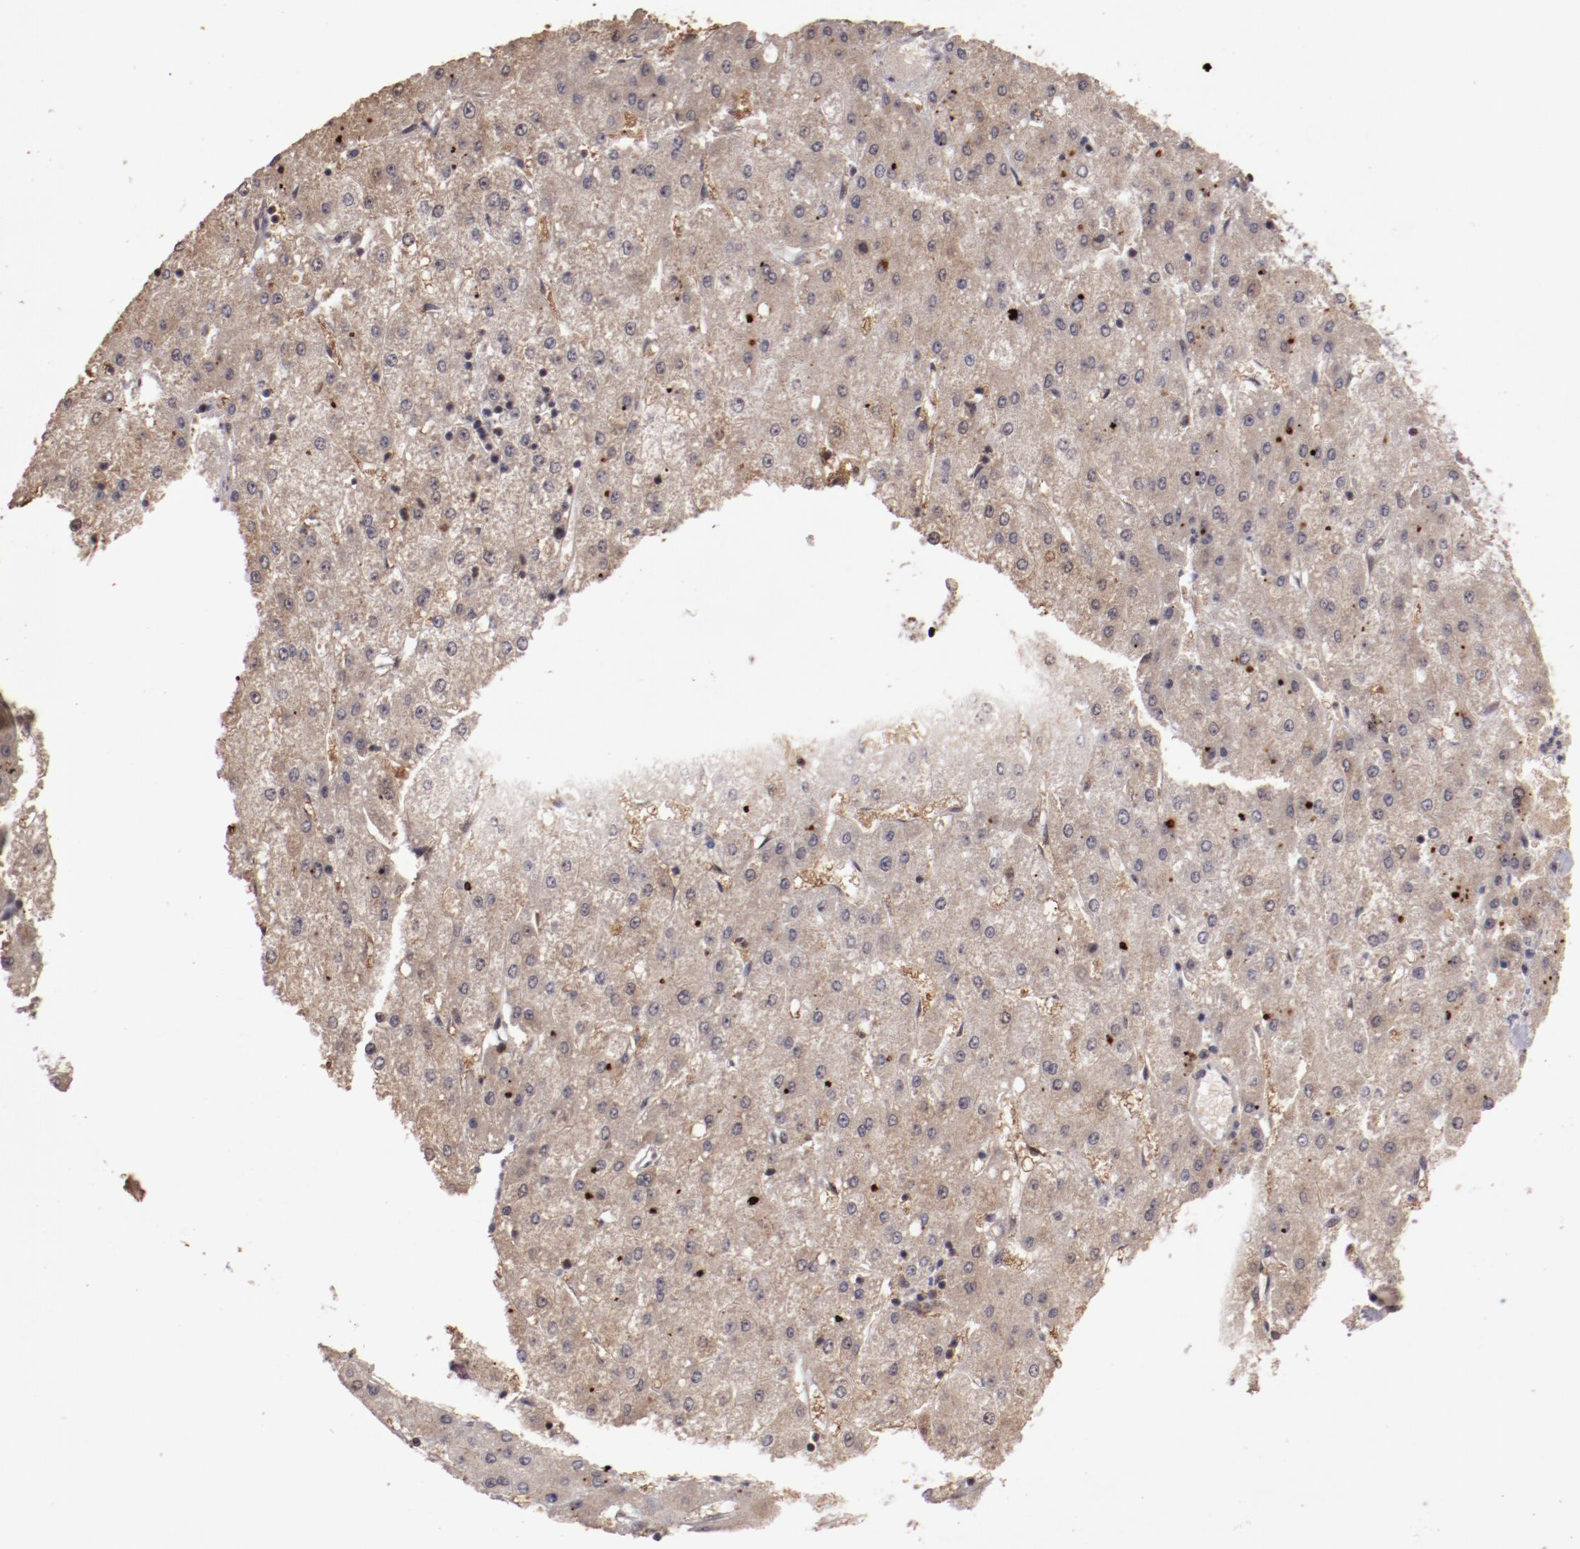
{"staining": {"intensity": "weak", "quantity": ">75%", "location": "cytoplasmic/membranous"}, "tissue": "liver cancer", "cell_type": "Tumor cells", "image_type": "cancer", "snomed": [{"axis": "morphology", "description": "Carcinoma, Hepatocellular, NOS"}, {"axis": "topography", "description": "Liver"}], "caption": "High-power microscopy captured an IHC histopathology image of liver hepatocellular carcinoma, revealing weak cytoplasmic/membranous expression in about >75% of tumor cells.", "gene": "DDX24", "patient": {"sex": "female", "age": 52}}